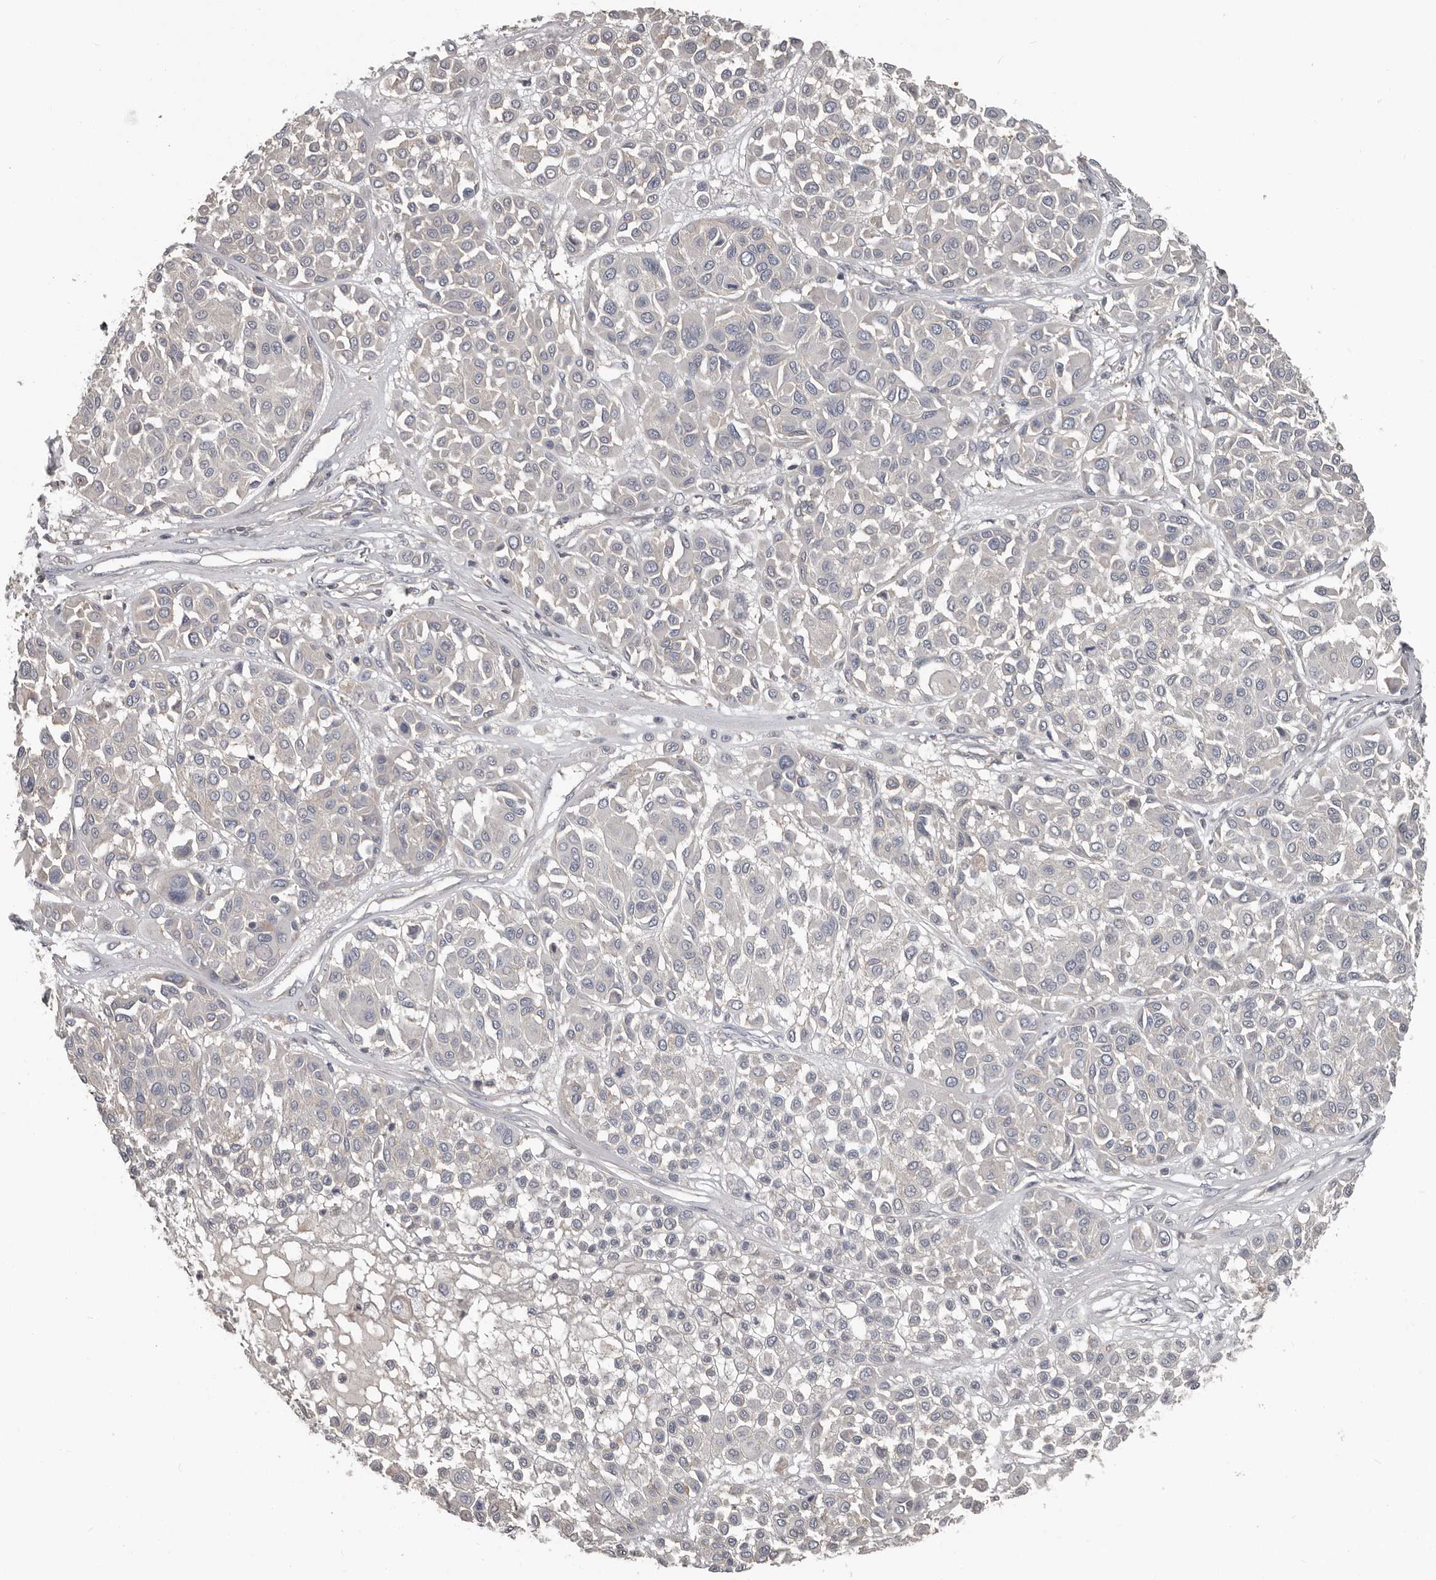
{"staining": {"intensity": "negative", "quantity": "none", "location": "none"}, "tissue": "melanoma", "cell_type": "Tumor cells", "image_type": "cancer", "snomed": [{"axis": "morphology", "description": "Malignant melanoma, Metastatic site"}, {"axis": "topography", "description": "Soft tissue"}], "caption": "Tumor cells are negative for protein expression in human melanoma.", "gene": "CA6", "patient": {"sex": "male", "age": 41}}